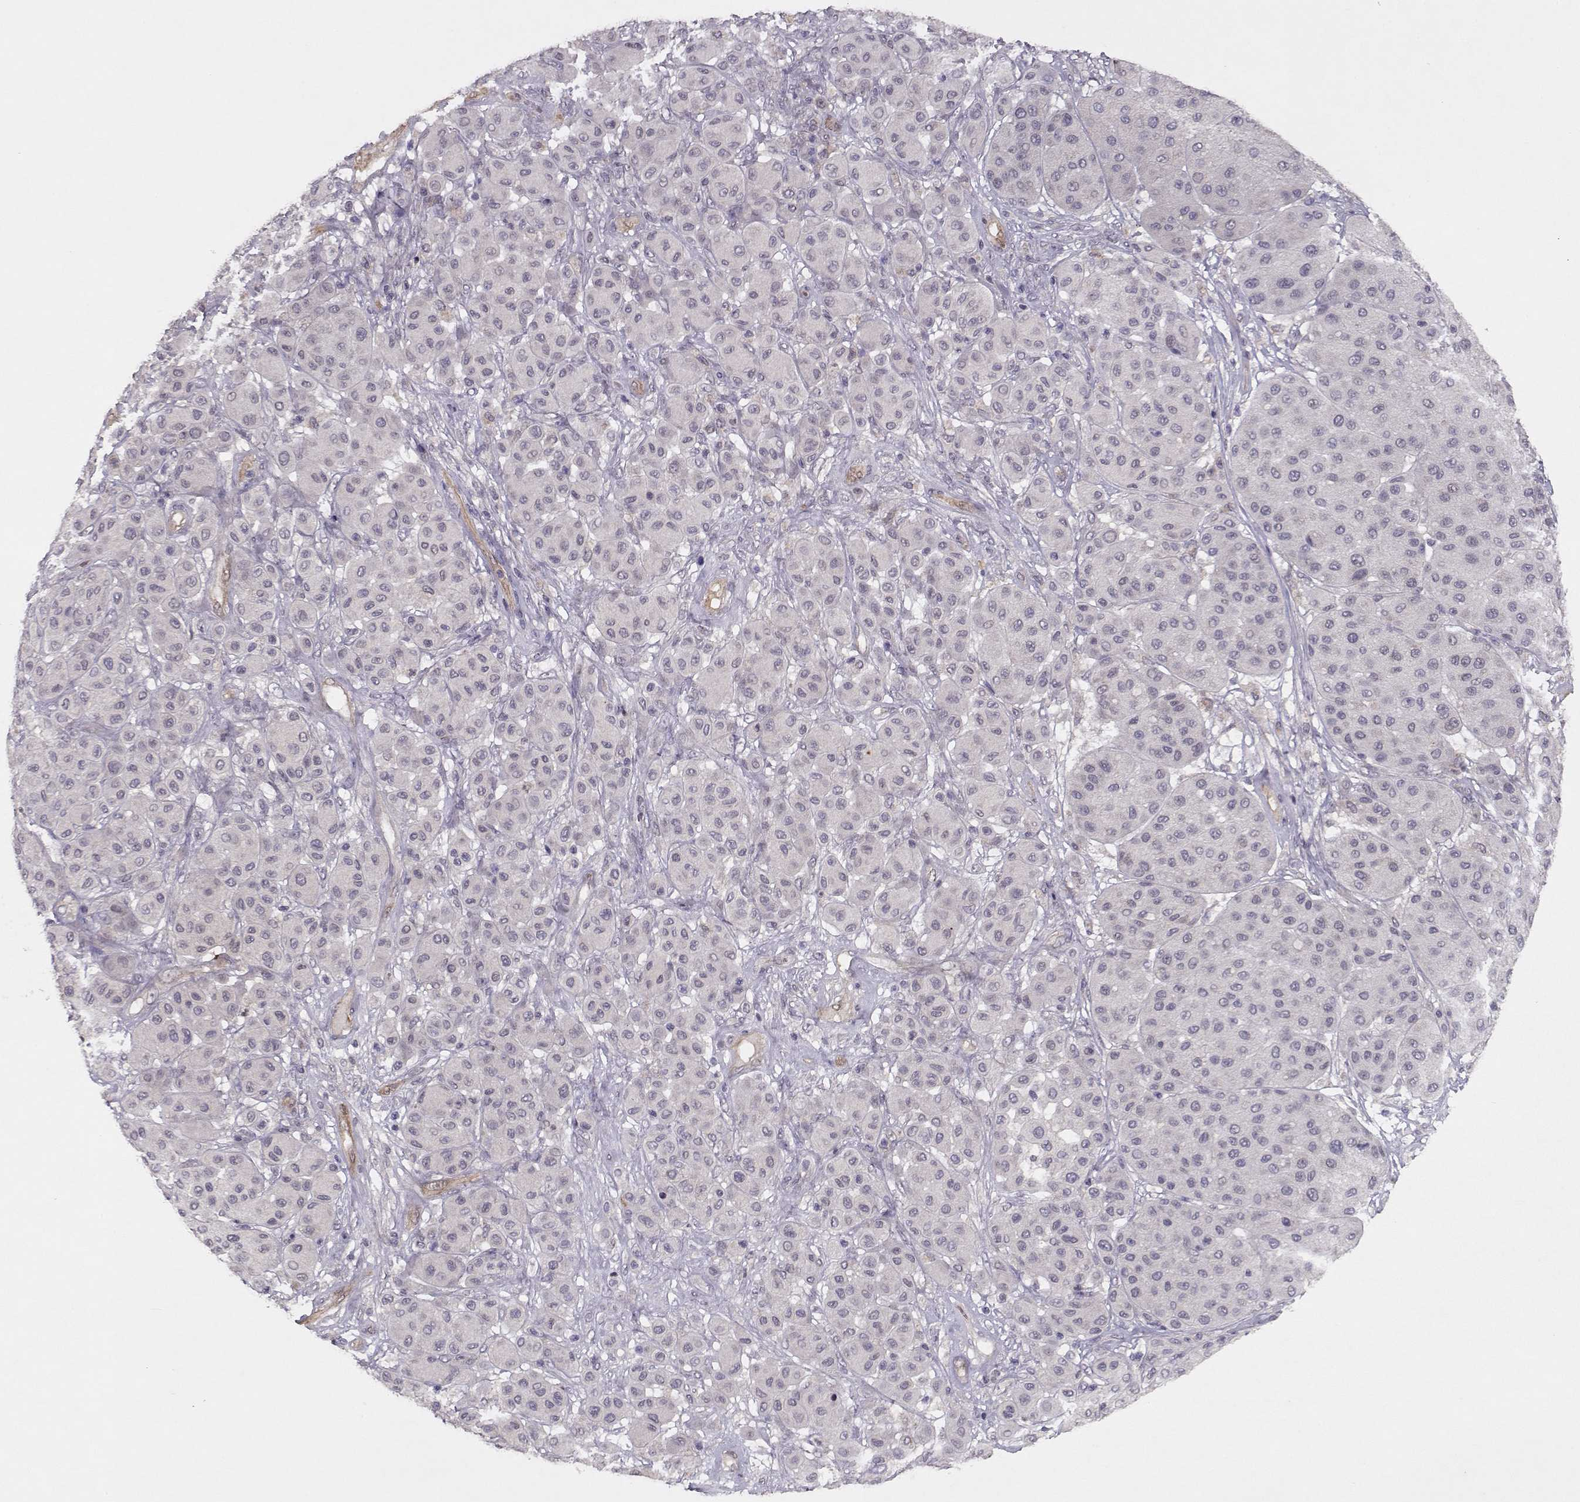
{"staining": {"intensity": "negative", "quantity": "none", "location": "none"}, "tissue": "melanoma", "cell_type": "Tumor cells", "image_type": "cancer", "snomed": [{"axis": "morphology", "description": "Malignant melanoma, Metastatic site"}, {"axis": "topography", "description": "Smooth muscle"}], "caption": "Human malignant melanoma (metastatic site) stained for a protein using immunohistochemistry displays no expression in tumor cells.", "gene": "BMX", "patient": {"sex": "male", "age": 41}}